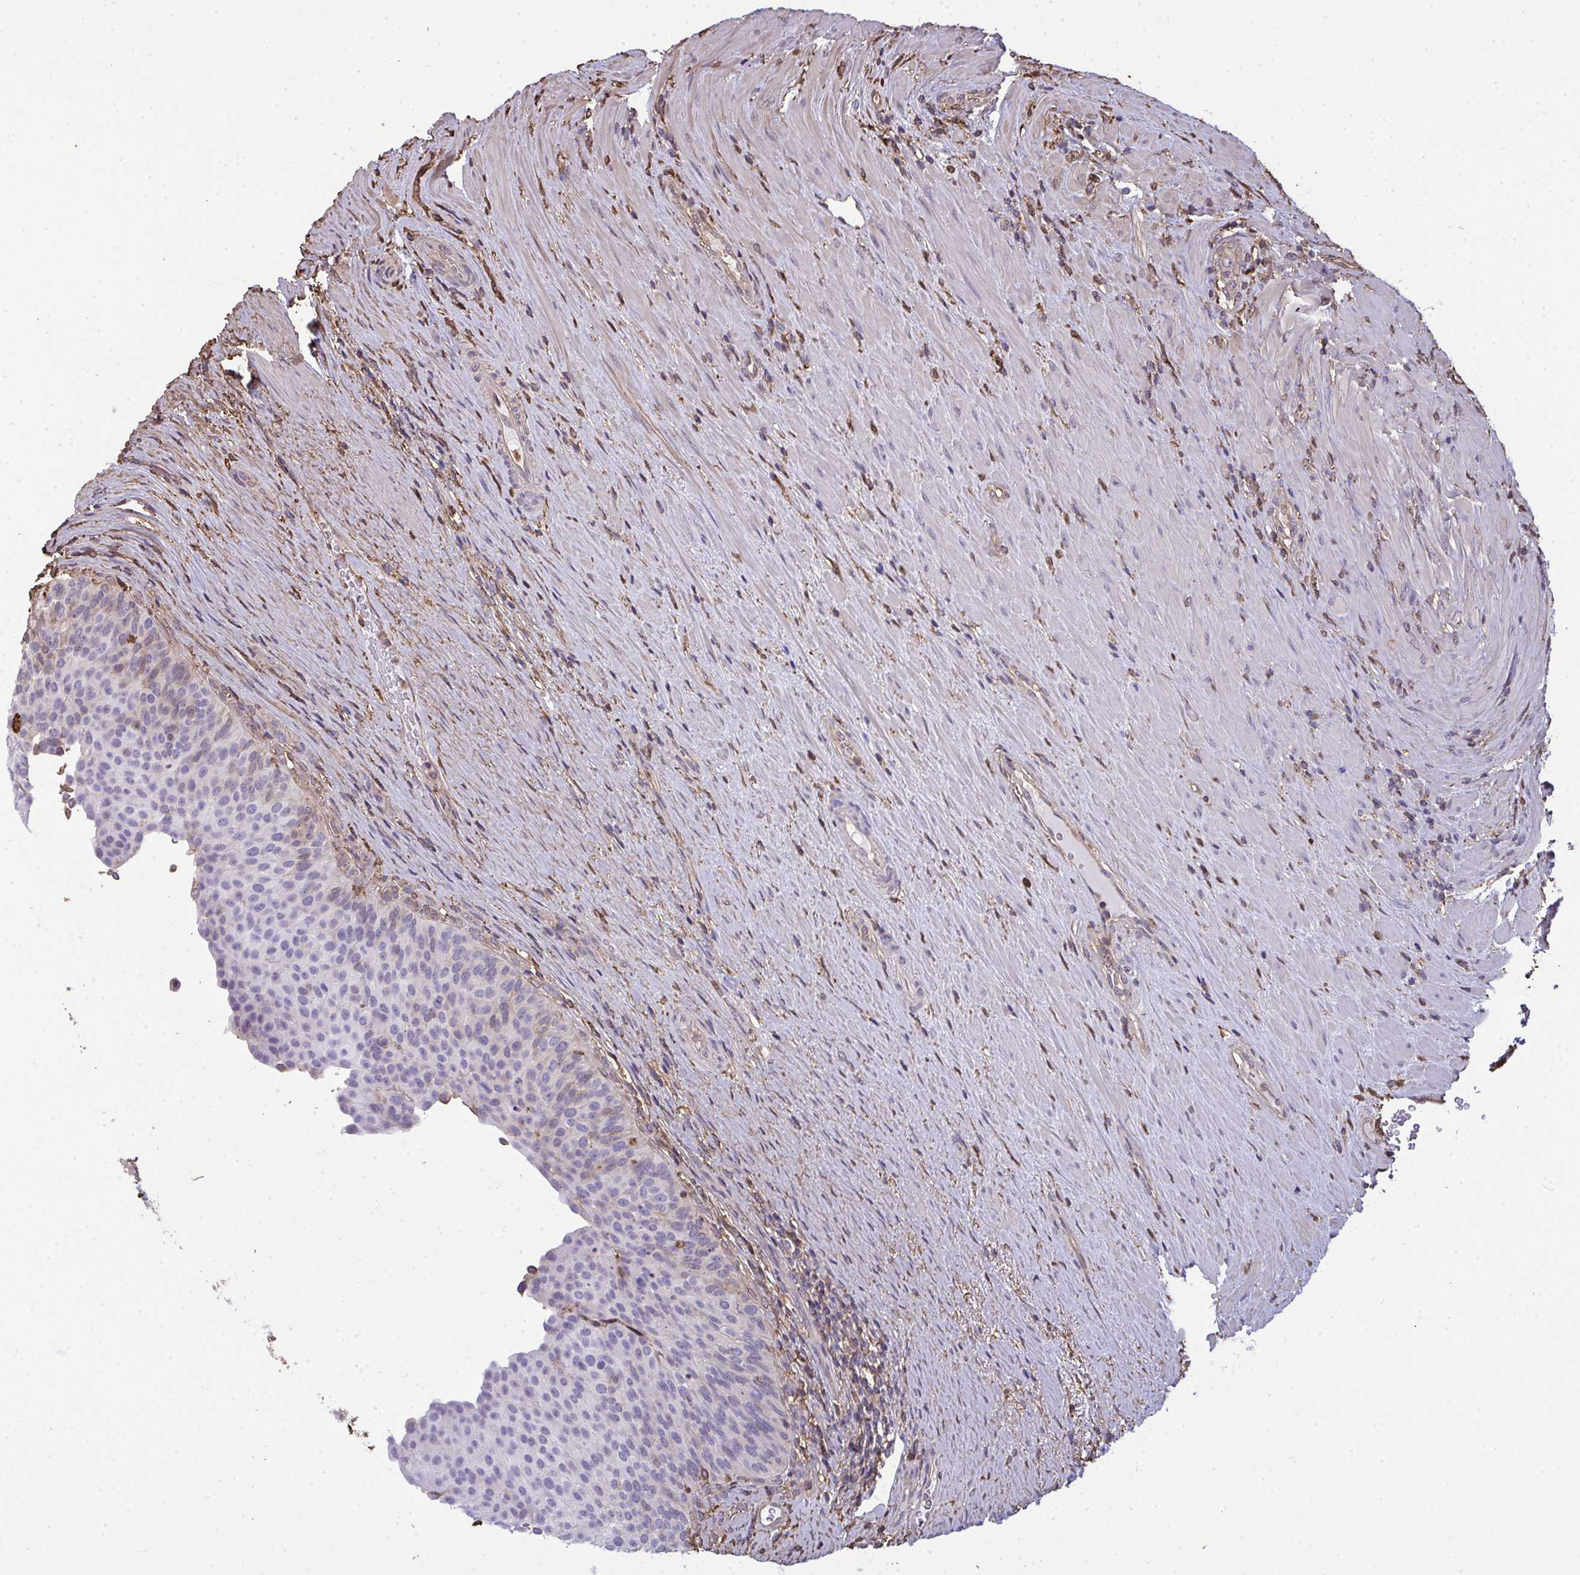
{"staining": {"intensity": "negative", "quantity": "none", "location": "none"}, "tissue": "urinary bladder", "cell_type": "Urothelial cells", "image_type": "normal", "snomed": [{"axis": "morphology", "description": "Normal tissue, NOS"}, {"axis": "topography", "description": "Urinary bladder"}, {"axis": "topography", "description": "Prostate"}], "caption": "Urothelial cells show no significant protein staining in normal urinary bladder. (DAB immunohistochemistry, high magnification).", "gene": "ANXA5", "patient": {"sex": "male", "age": 77}}